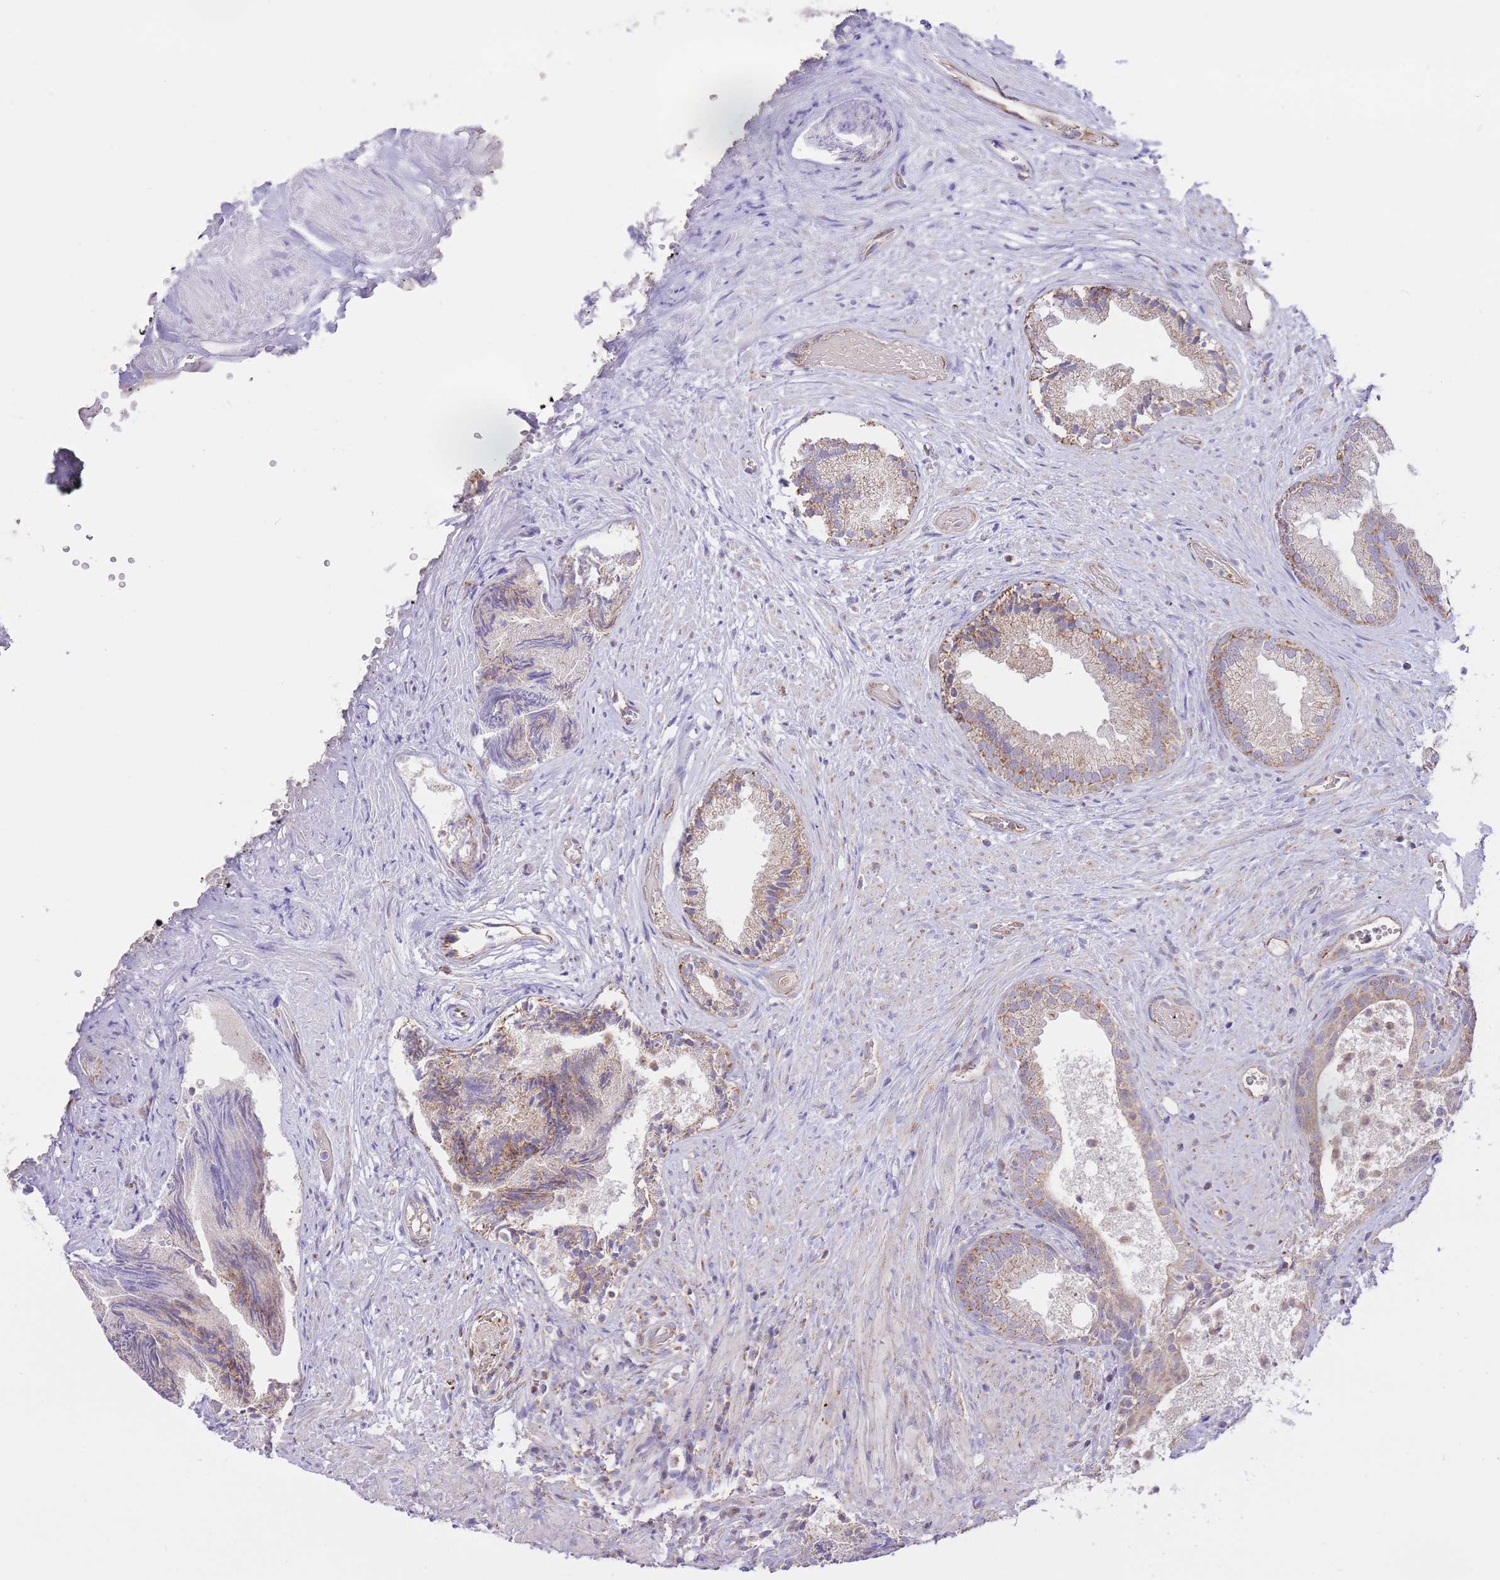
{"staining": {"intensity": "weak", "quantity": "25%-75%", "location": "cytoplasmic/membranous"}, "tissue": "prostate", "cell_type": "Glandular cells", "image_type": "normal", "snomed": [{"axis": "morphology", "description": "Normal tissue, NOS"}, {"axis": "topography", "description": "Prostate"}], "caption": "Immunohistochemical staining of normal human prostate shows 25%-75% levels of weak cytoplasmic/membranous protein expression in about 25%-75% of glandular cells. (IHC, brightfield microscopy, high magnification).", "gene": "PREP", "patient": {"sex": "male", "age": 76}}